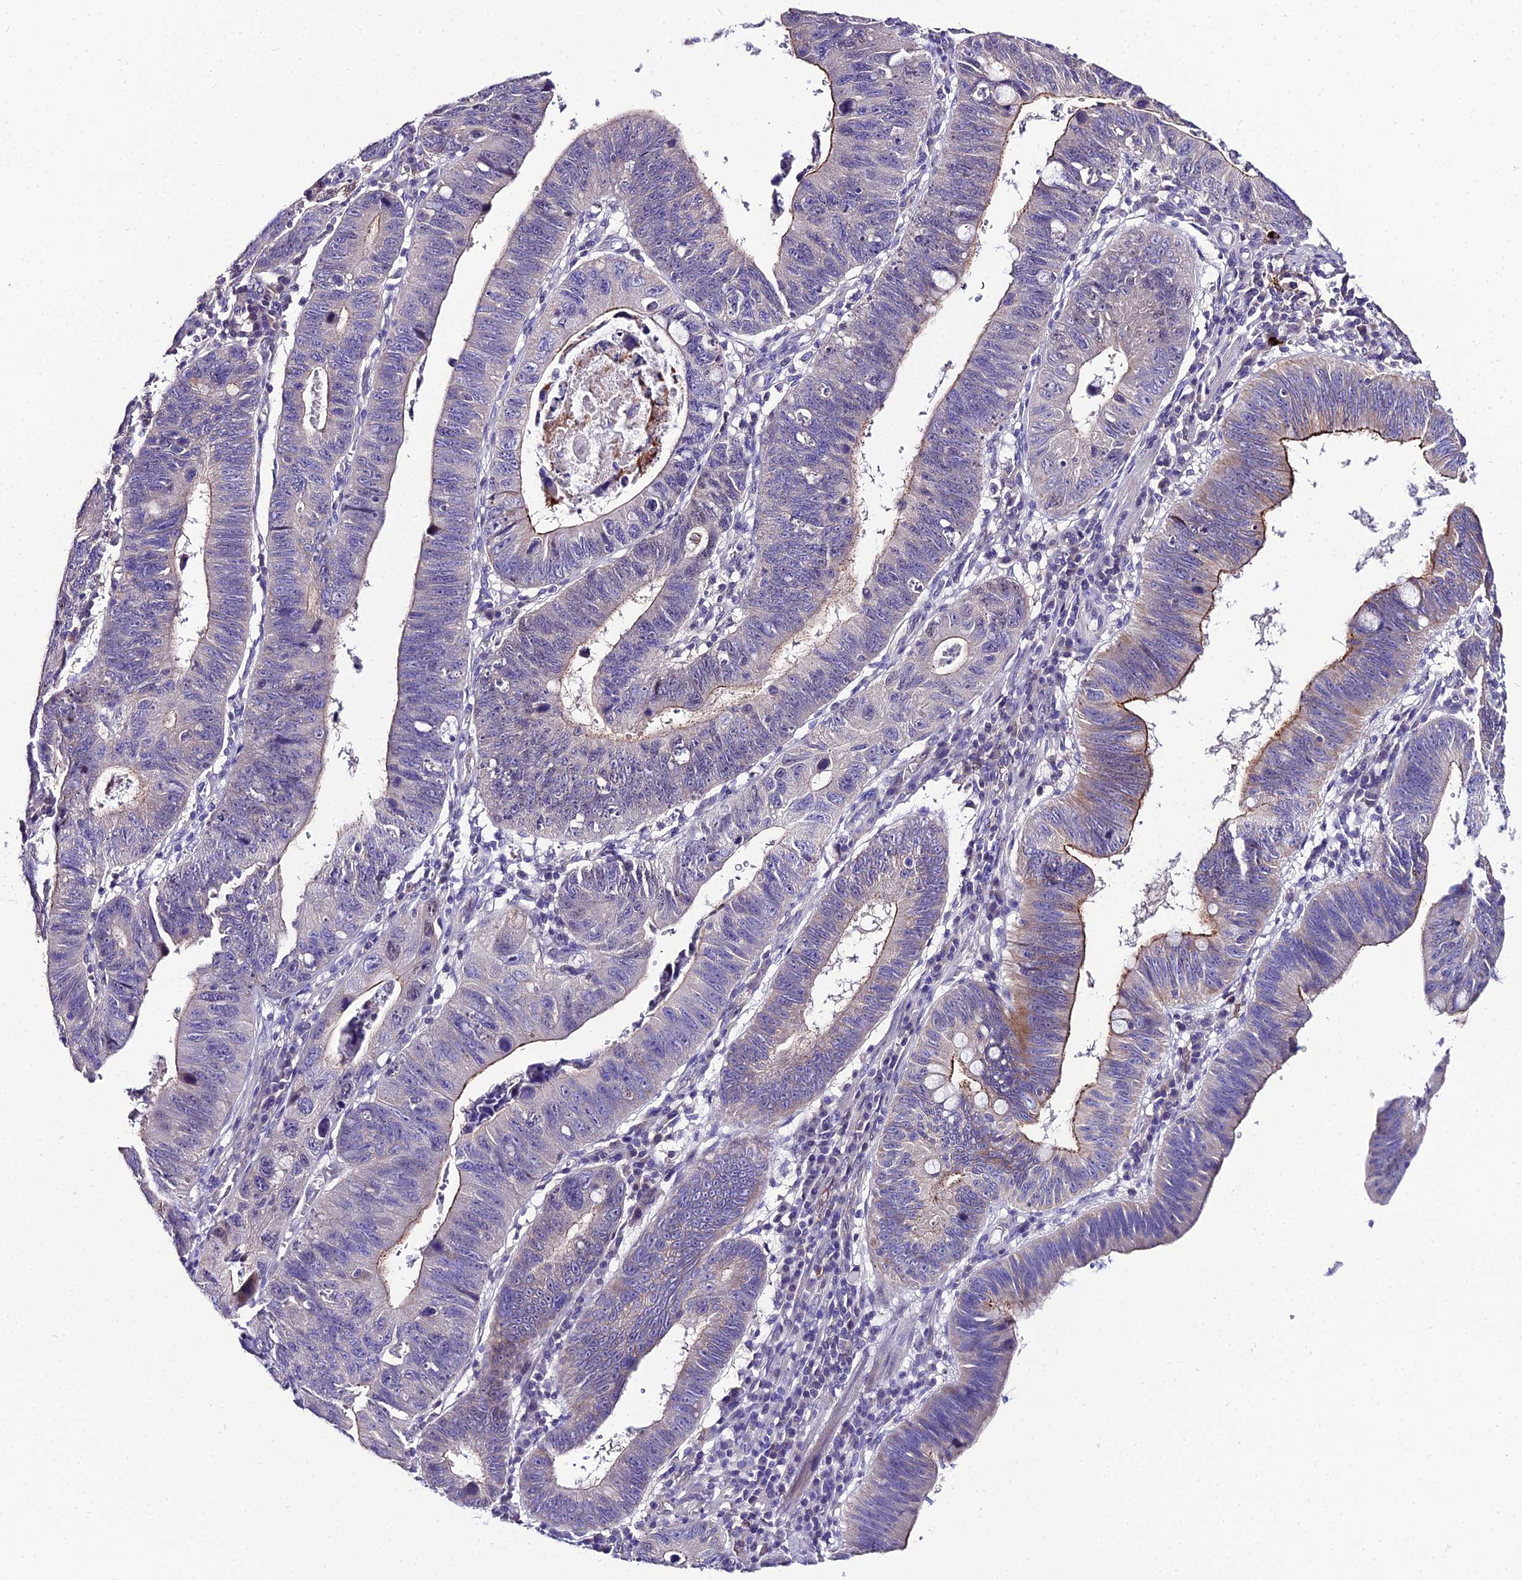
{"staining": {"intensity": "moderate", "quantity": "<25%", "location": "cytoplasmic/membranous"}, "tissue": "stomach cancer", "cell_type": "Tumor cells", "image_type": "cancer", "snomed": [{"axis": "morphology", "description": "Adenocarcinoma, NOS"}, {"axis": "topography", "description": "Stomach"}], "caption": "Immunohistochemistry (DAB) staining of human stomach cancer (adenocarcinoma) demonstrates moderate cytoplasmic/membranous protein staining in about <25% of tumor cells. (IHC, brightfield microscopy, high magnification).", "gene": "SHQ1", "patient": {"sex": "male", "age": 59}}